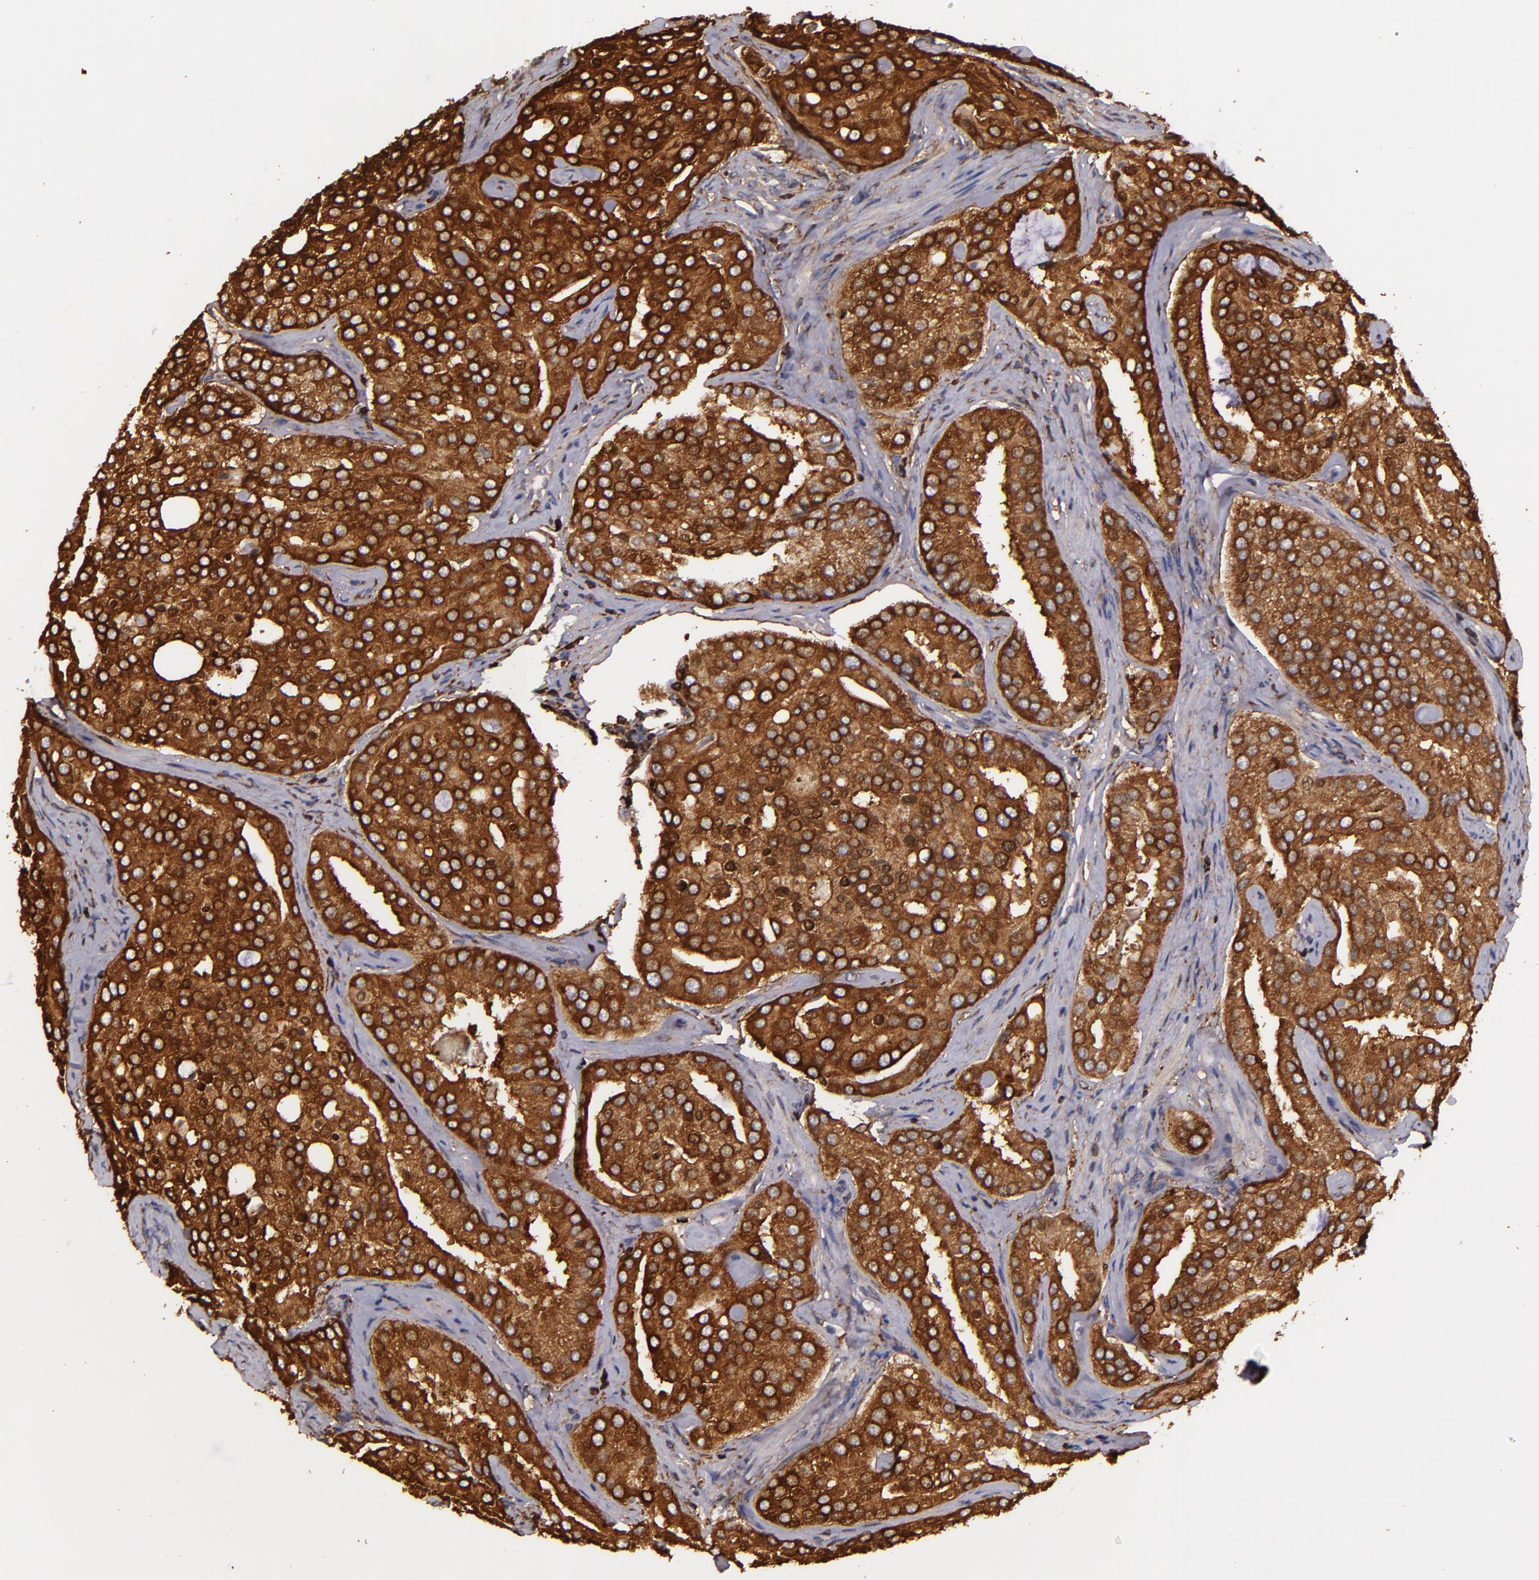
{"staining": {"intensity": "strong", "quantity": ">75%", "location": "cytoplasmic/membranous"}, "tissue": "prostate cancer", "cell_type": "Tumor cells", "image_type": "cancer", "snomed": [{"axis": "morphology", "description": "Adenocarcinoma, High grade"}, {"axis": "topography", "description": "Prostate"}], "caption": "The immunohistochemical stain shows strong cytoplasmic/membranous expression in tumor cells of prostate cancer (adenocarcinoma (high-grade)) tissue. The staining was performed using DAB, with brown indicating positive protein expression. Nuclei are stained blue with hematoxylin.", "gene": "SLC9A3R1", "patient": {"sex": "male", "age": 64}}